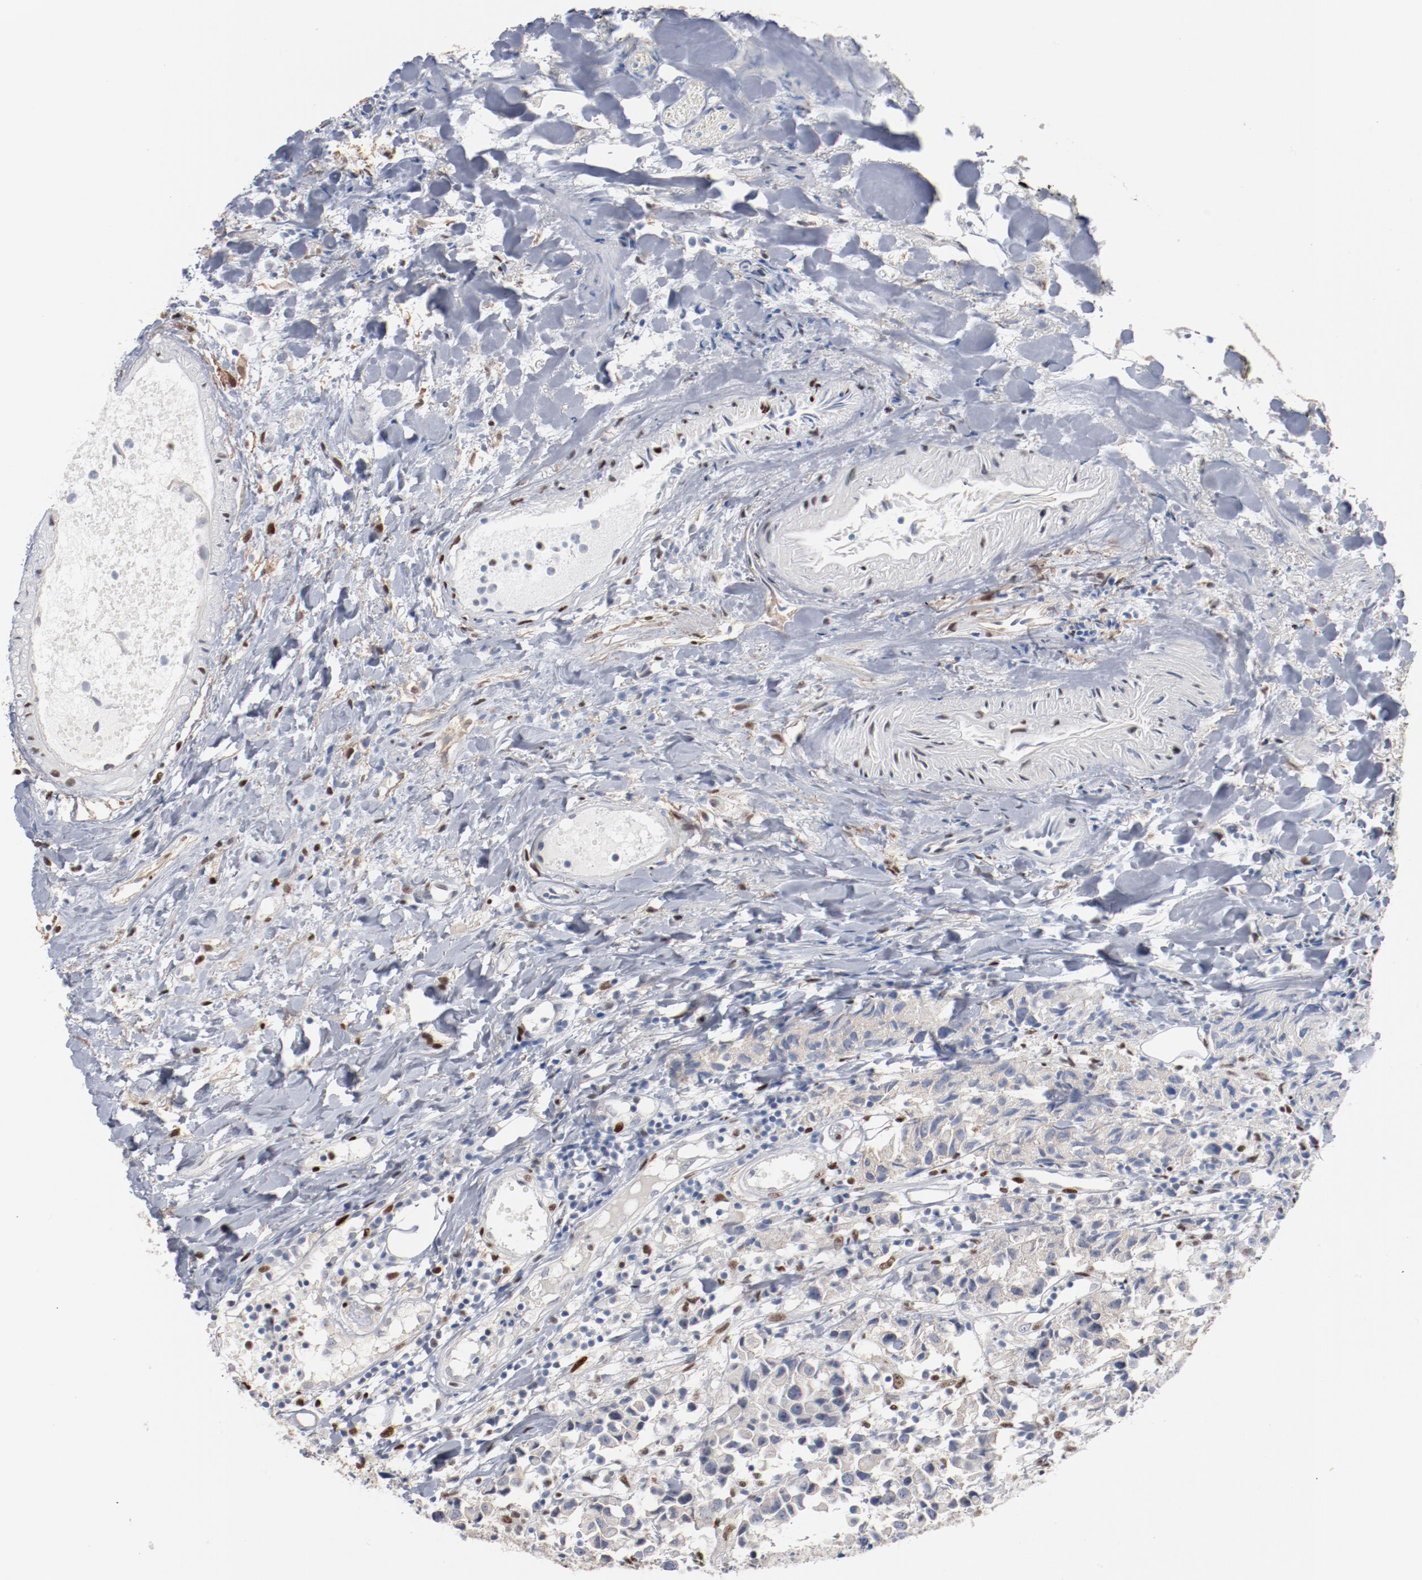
{"staining": {"intensity": "negative", "quantity": "none", "location": "none"}, "tissue": "urothelial cancer", "cell_type": "Tumor cells", "image_type": "cancer", "snomed": [{"axis": "morphology", "description": "Urothelial carcinoma, High grade"}, {"axis": "topography", "description": "Urinary bladder"}], "caption": "Immunohistochemistry image of human urothelial carcinoma (high-grade) stained for a protein (brown), which demonstrates no positivity in tumor cells.", "gene": "ZEB2", "patient": {"sex": "female", "age": 75}}